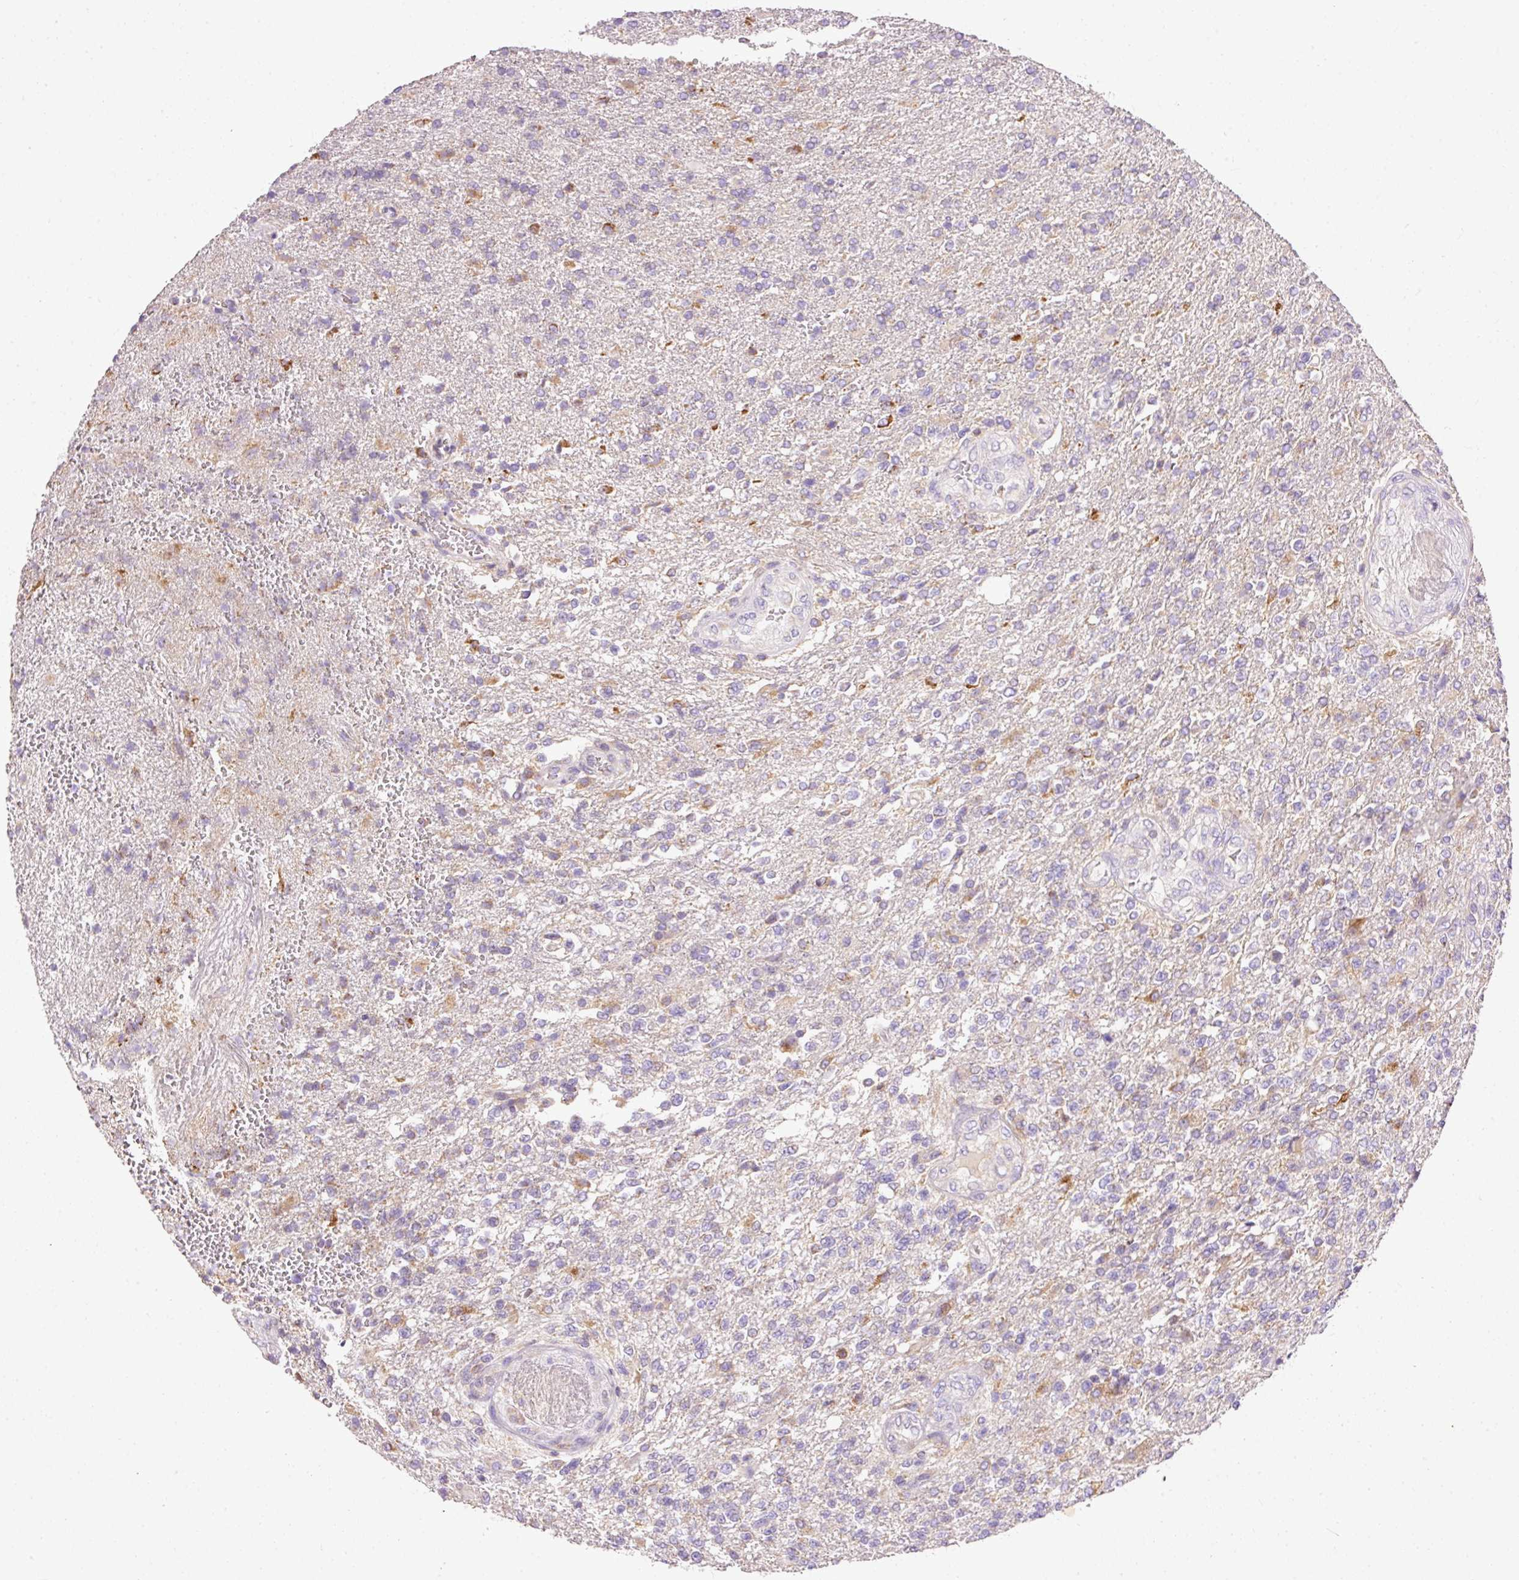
{"staining": {"intensity": "negative", "quantity": "none", "location": "none"}, "tissue": "glioma", "cell_type": "Tumor cells", "image_type": "cancer", "snomed": [{"axis": "morphology", "description": "Glioma, malignant, High grade"}, {"axis": "topography", "description": "Brain"}], "caption": "High magnification brightfield microscopy of malignant glioma (high-grade) stained with DAB (brown) and counterstained with hematoxylin (blue): tumor cells show no significant positivity. Nuclei are stained in blue.", "gene": "IMMT", "patient": {"sex": "male", "age": 56}}